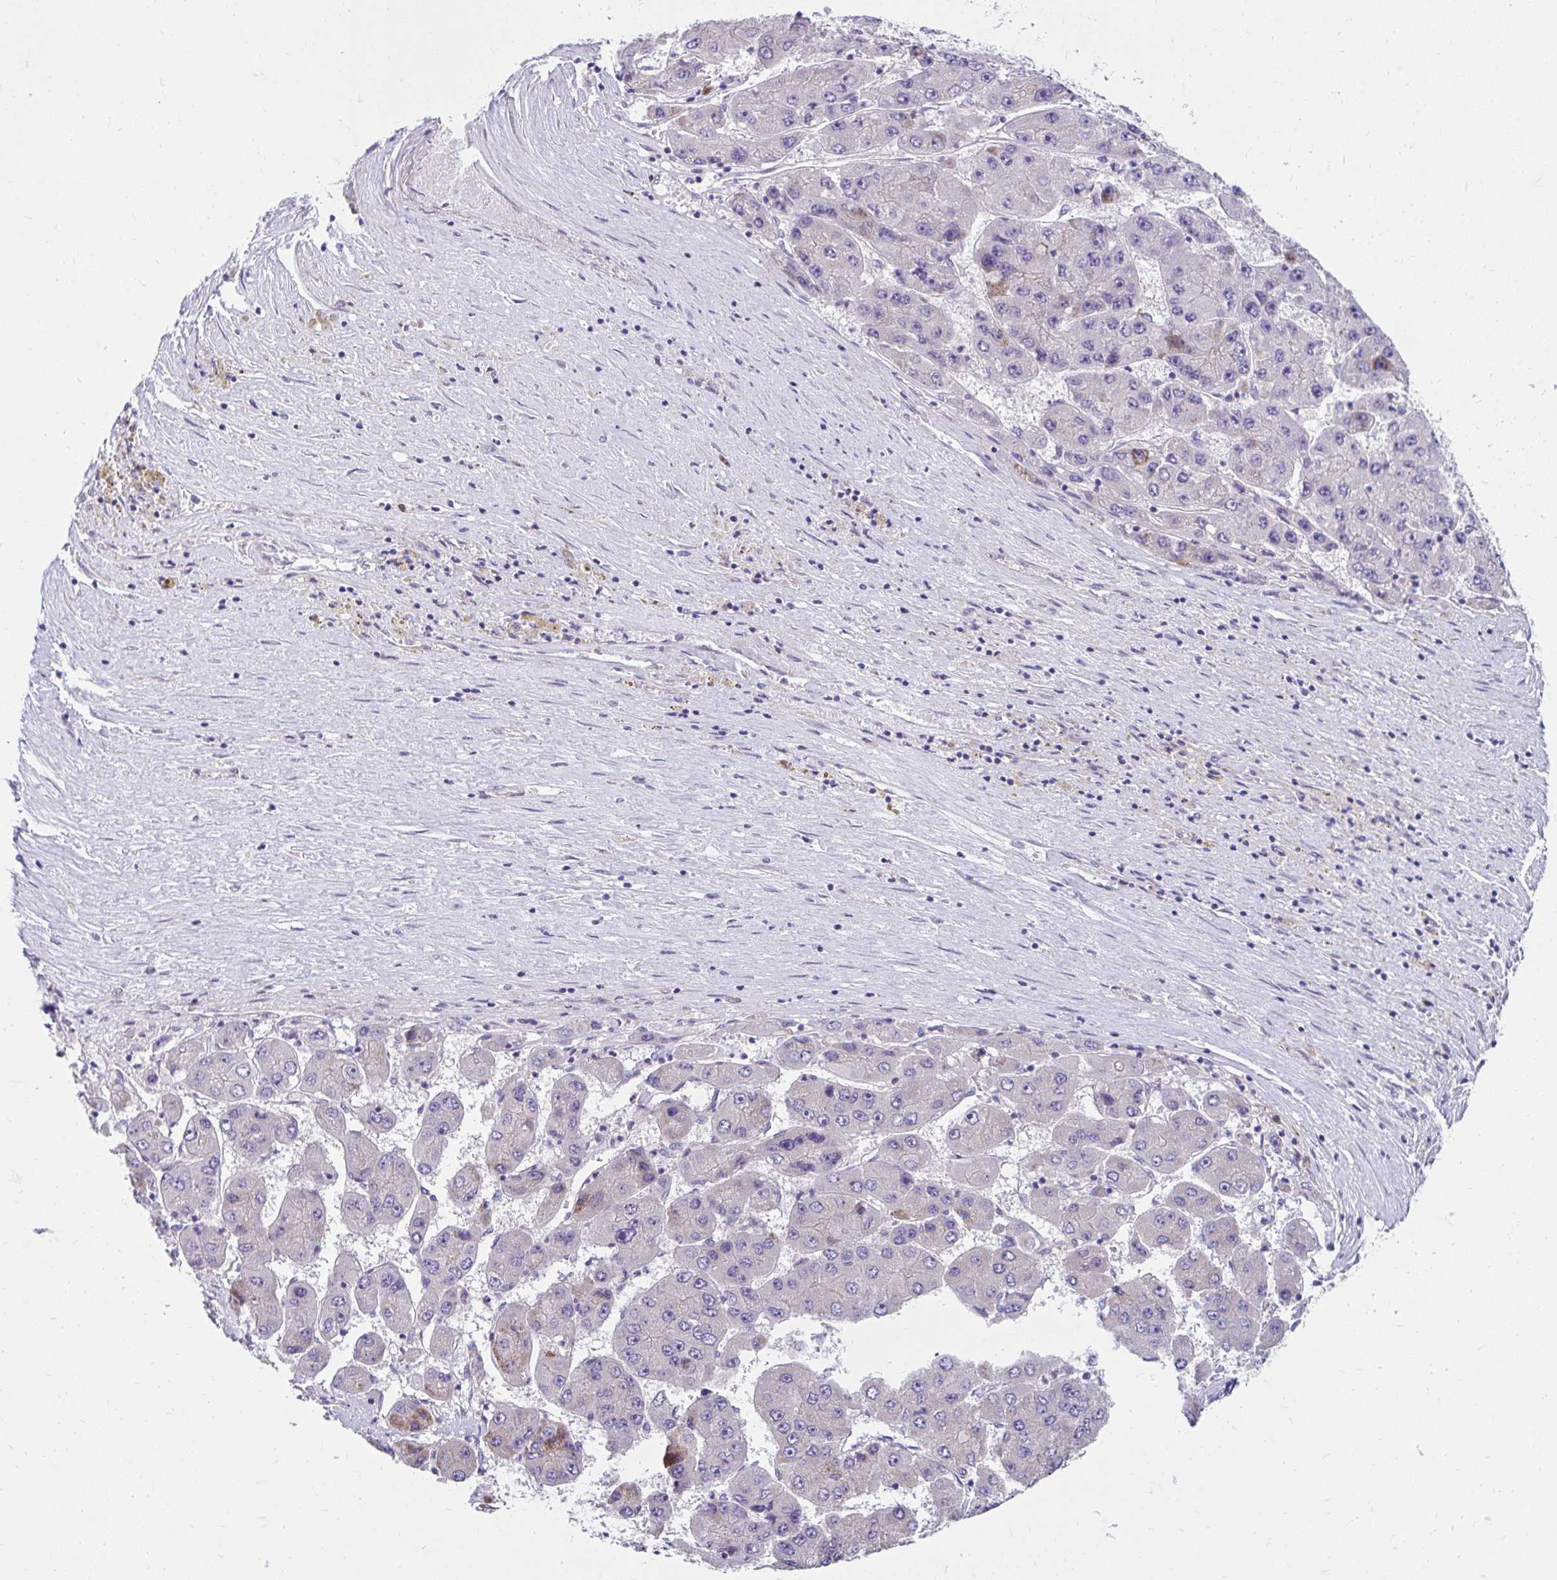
{"staining": {"intensity": "negative", "quantity": "none", "location": "none"}, "tissue": "liver cancer", "cell_type": "Tumor cells", "image_type": "cancer", "snomed": [{"axis": "morphology", "description": "Carcinoma, Hepatocellular, NOS"}, {"axis": "topography", "description": "Liver"}], "caption": "The photomicrograph demonstrates no significant positivity in tumor cells of liver cancer (hepatocellular carcinoma).", "gene": "SLAMF7", "patient": {"sex": "female", "age": 61}}